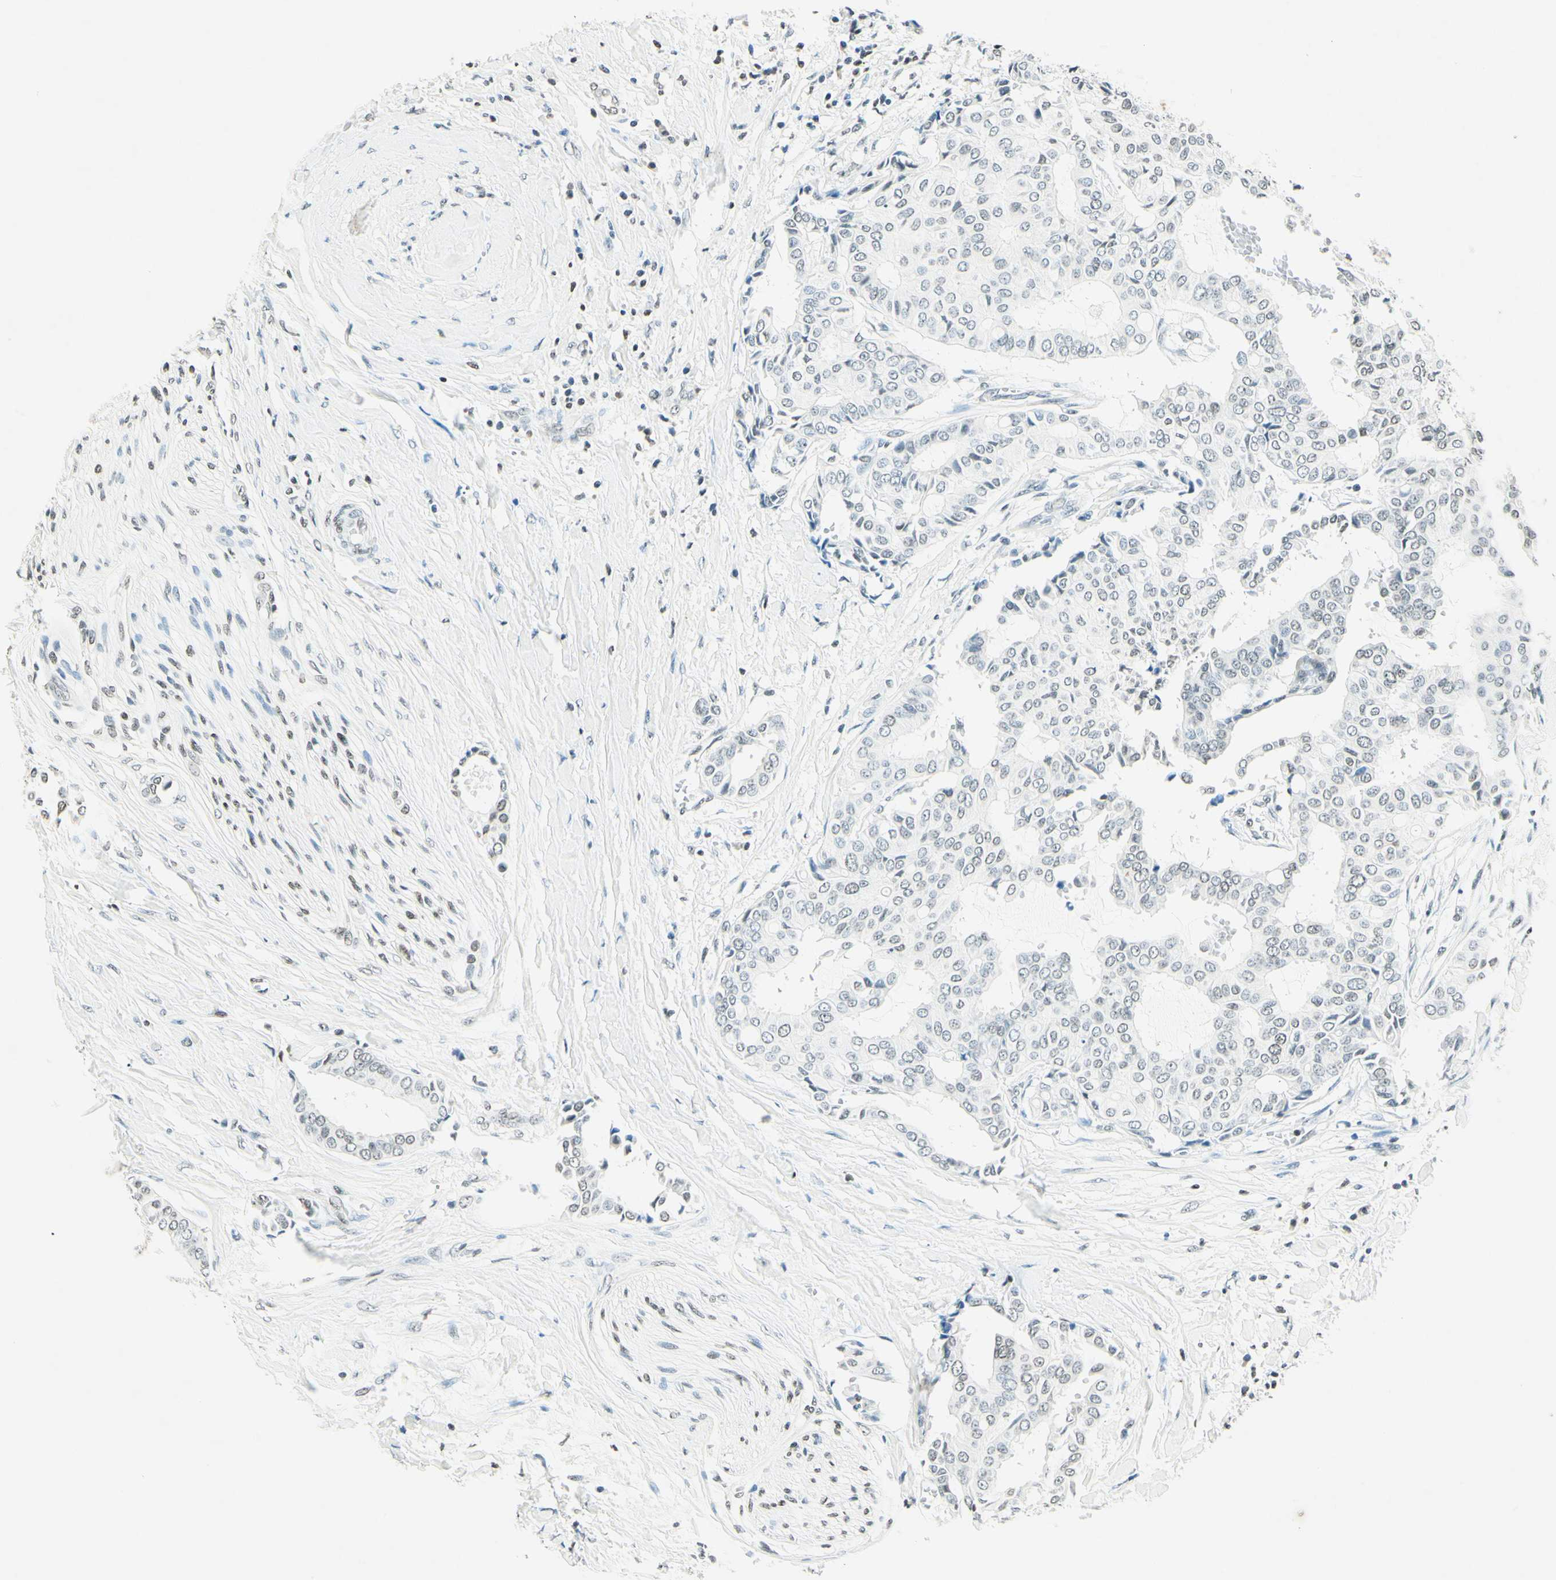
{"staining": {"intensity": "weak", "quantity": "25%-75%", "location": "nuclear"}, "tissue": "head and neck cancer", "cell_type": "Tumor cells", "image_type": "cancer", "snomed": [{"axis": "morphology", "description": "Adenocarcinoma, NOS"}, {"axis": "topography", "description": "Salivary gland"}, {"axis": "topography", "description": "Head-Neck"}], "caption": "Protein analysis of head and neck cancer tissue displays weak nuclear expression in approximately 25%-75% of tumor cells. (brown staining indicates protein expression, while blue staining denotes nuclei).", "gene": "MSH2", "patient": {"sex": "female", "age": 59}}